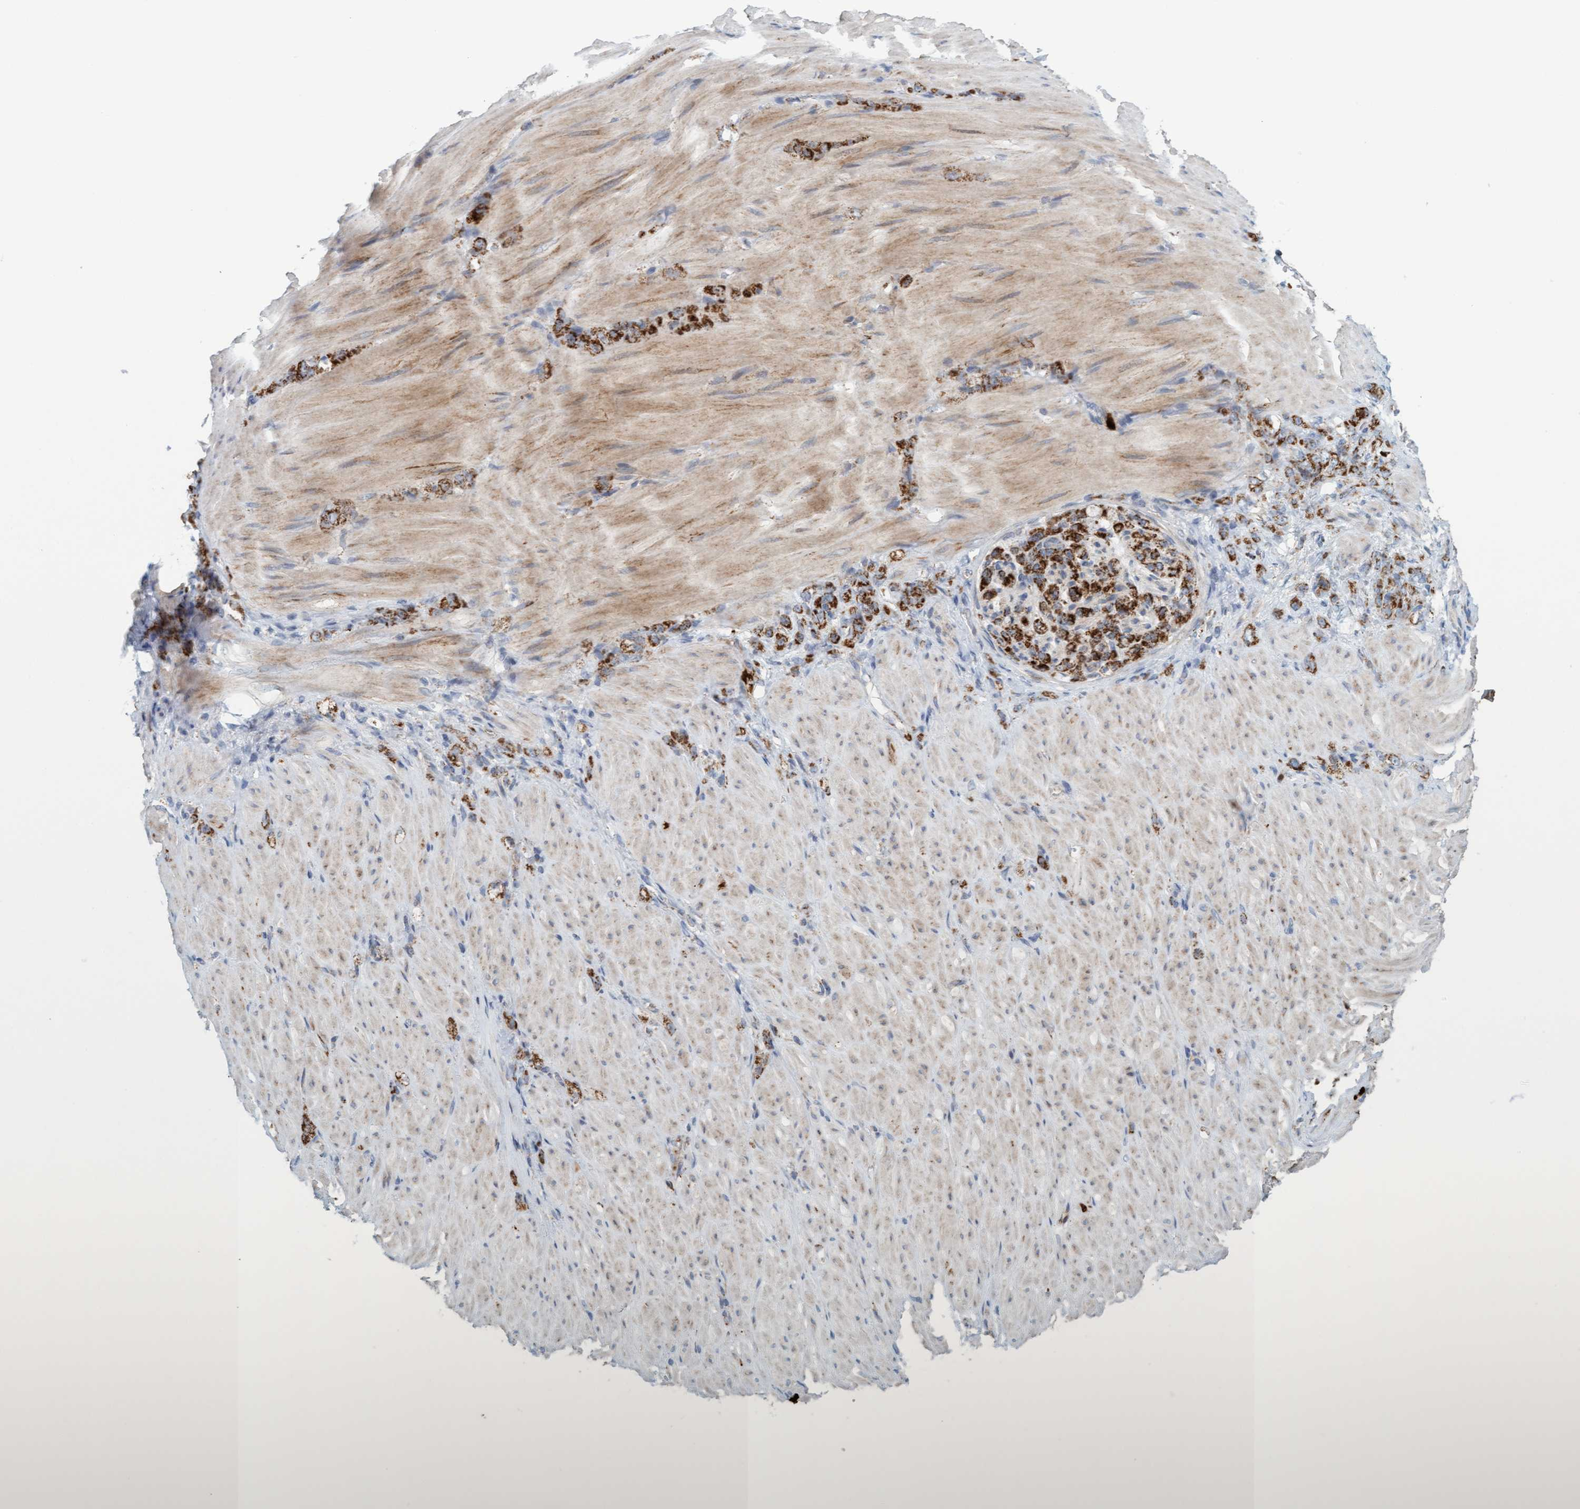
{"staining": {"intensity": "strong", "quantity": ">75%", "location": "cytoplasmic/membranous"}, "tissue": "stomach cancer", "cell_type": "Tumor cells", "image_type": "cancer", "snomed": [{"axis": "morphology", "description": "Normal tissue, NOS"}, {"axis": "morphology", "description": "Adenocarcinoma, NOS"}, {"axis": "topography", "description": "Stomach"}], "caption": "The histopathology image shows staining of stomach cancer (adenocarcinoma), revealing strong cytoplasmic/membranous protein positivity (brown color) within tumor cells. (brown staining indicates protein expression, while blue staining denotes nuclei).", "gene": "B9D1", "patient": {"sex": "male", "age": 82}}